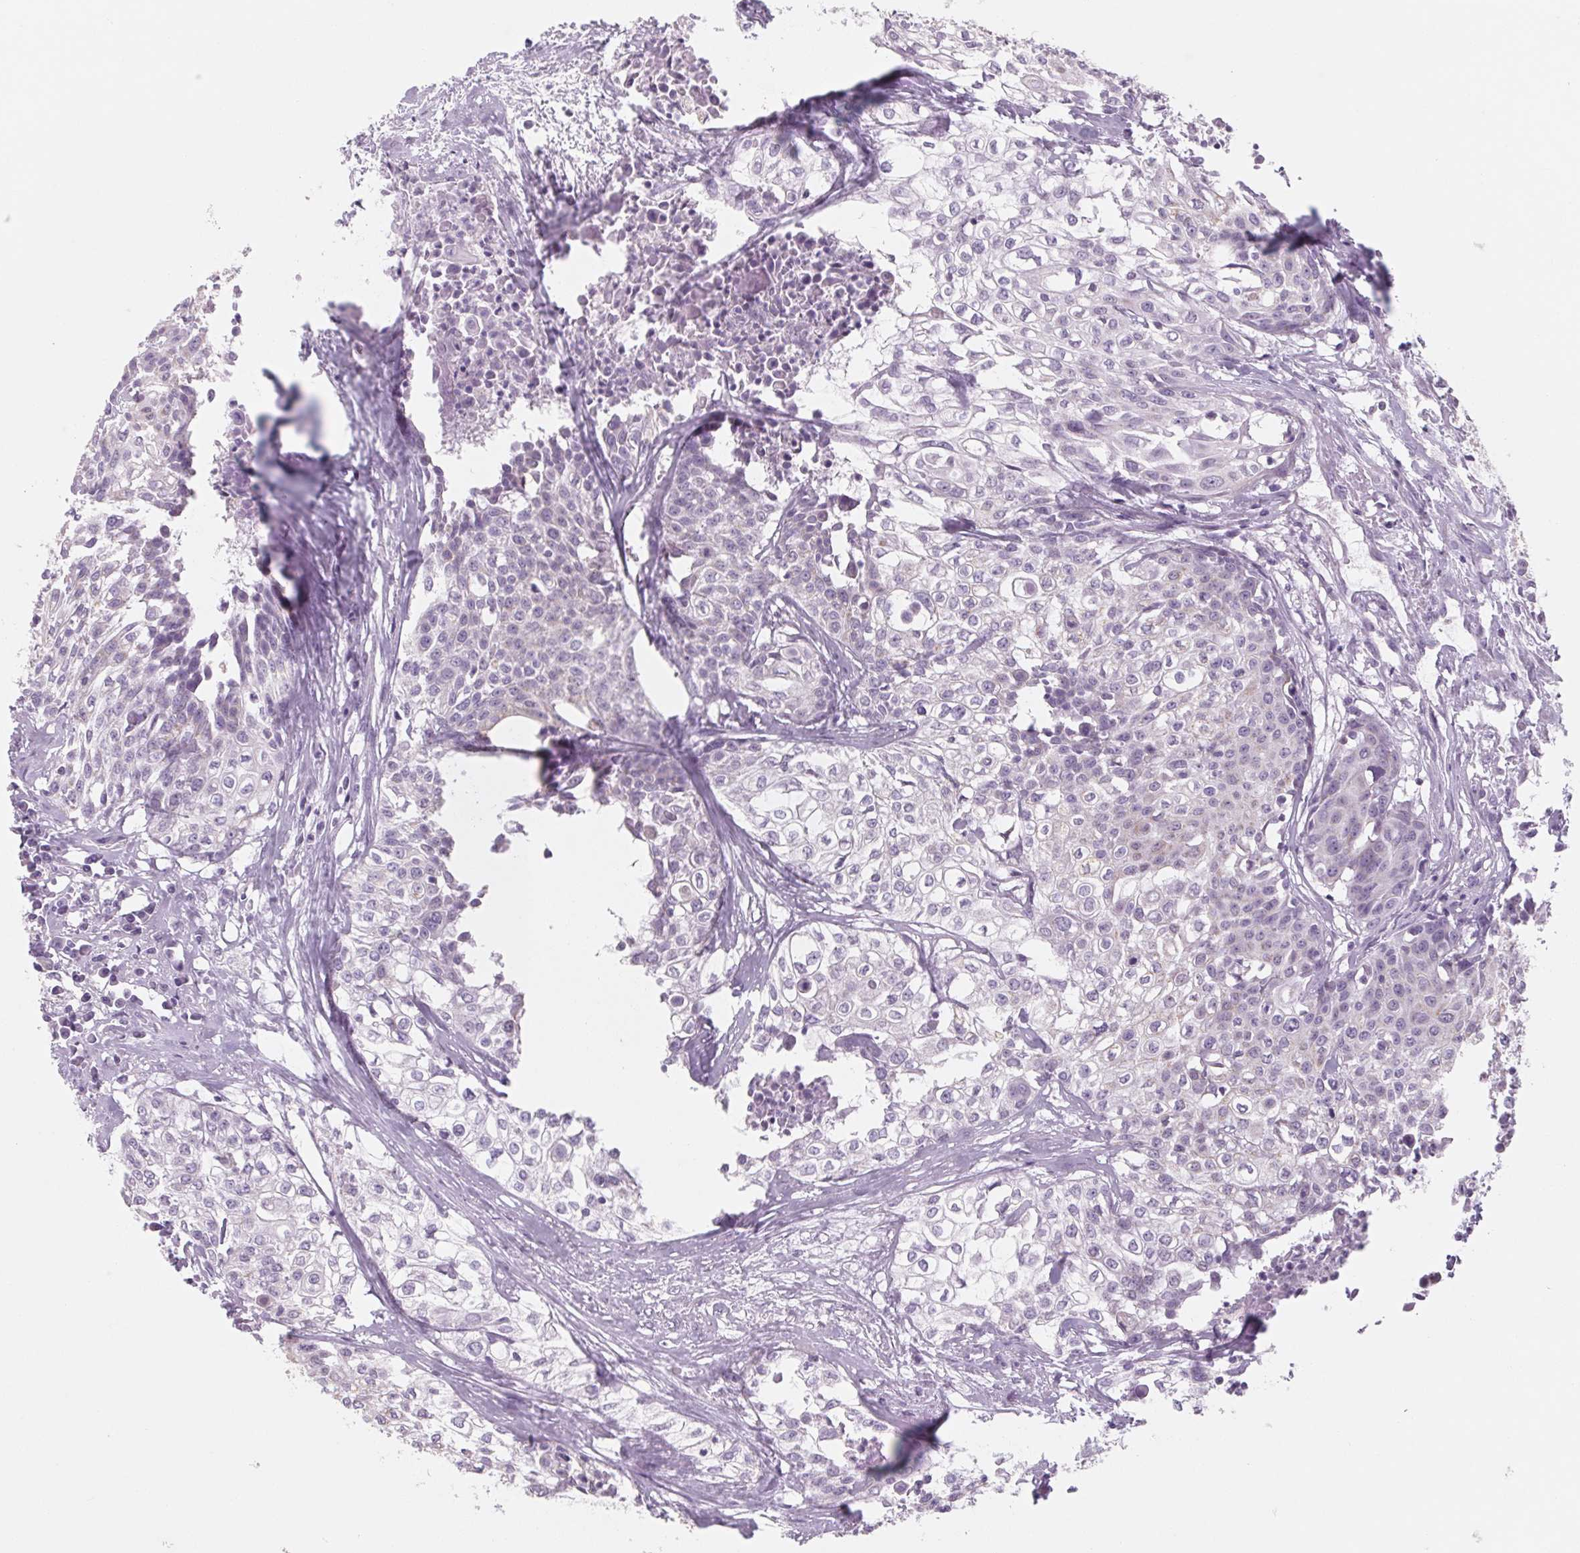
{"staining": {"intensity": "negative", "quantity": "none", "location": "none"}, "tissue": "cervical cancer", "cell_type": "Tumor cells", "image_type": "cancer", "snomed": [{"axis": "morphology", "description": "Squamous cell carcinoma, NOS"}, {"axis": "topography", "description": "Cervix"}], "caption": "This is an immunohistochemistry image of cervical cancer (squamous cell carcinoma). There is no expression in tumor cells.", "gene": "POU1F1", "patient": {"sex": "female", "age": 39}}